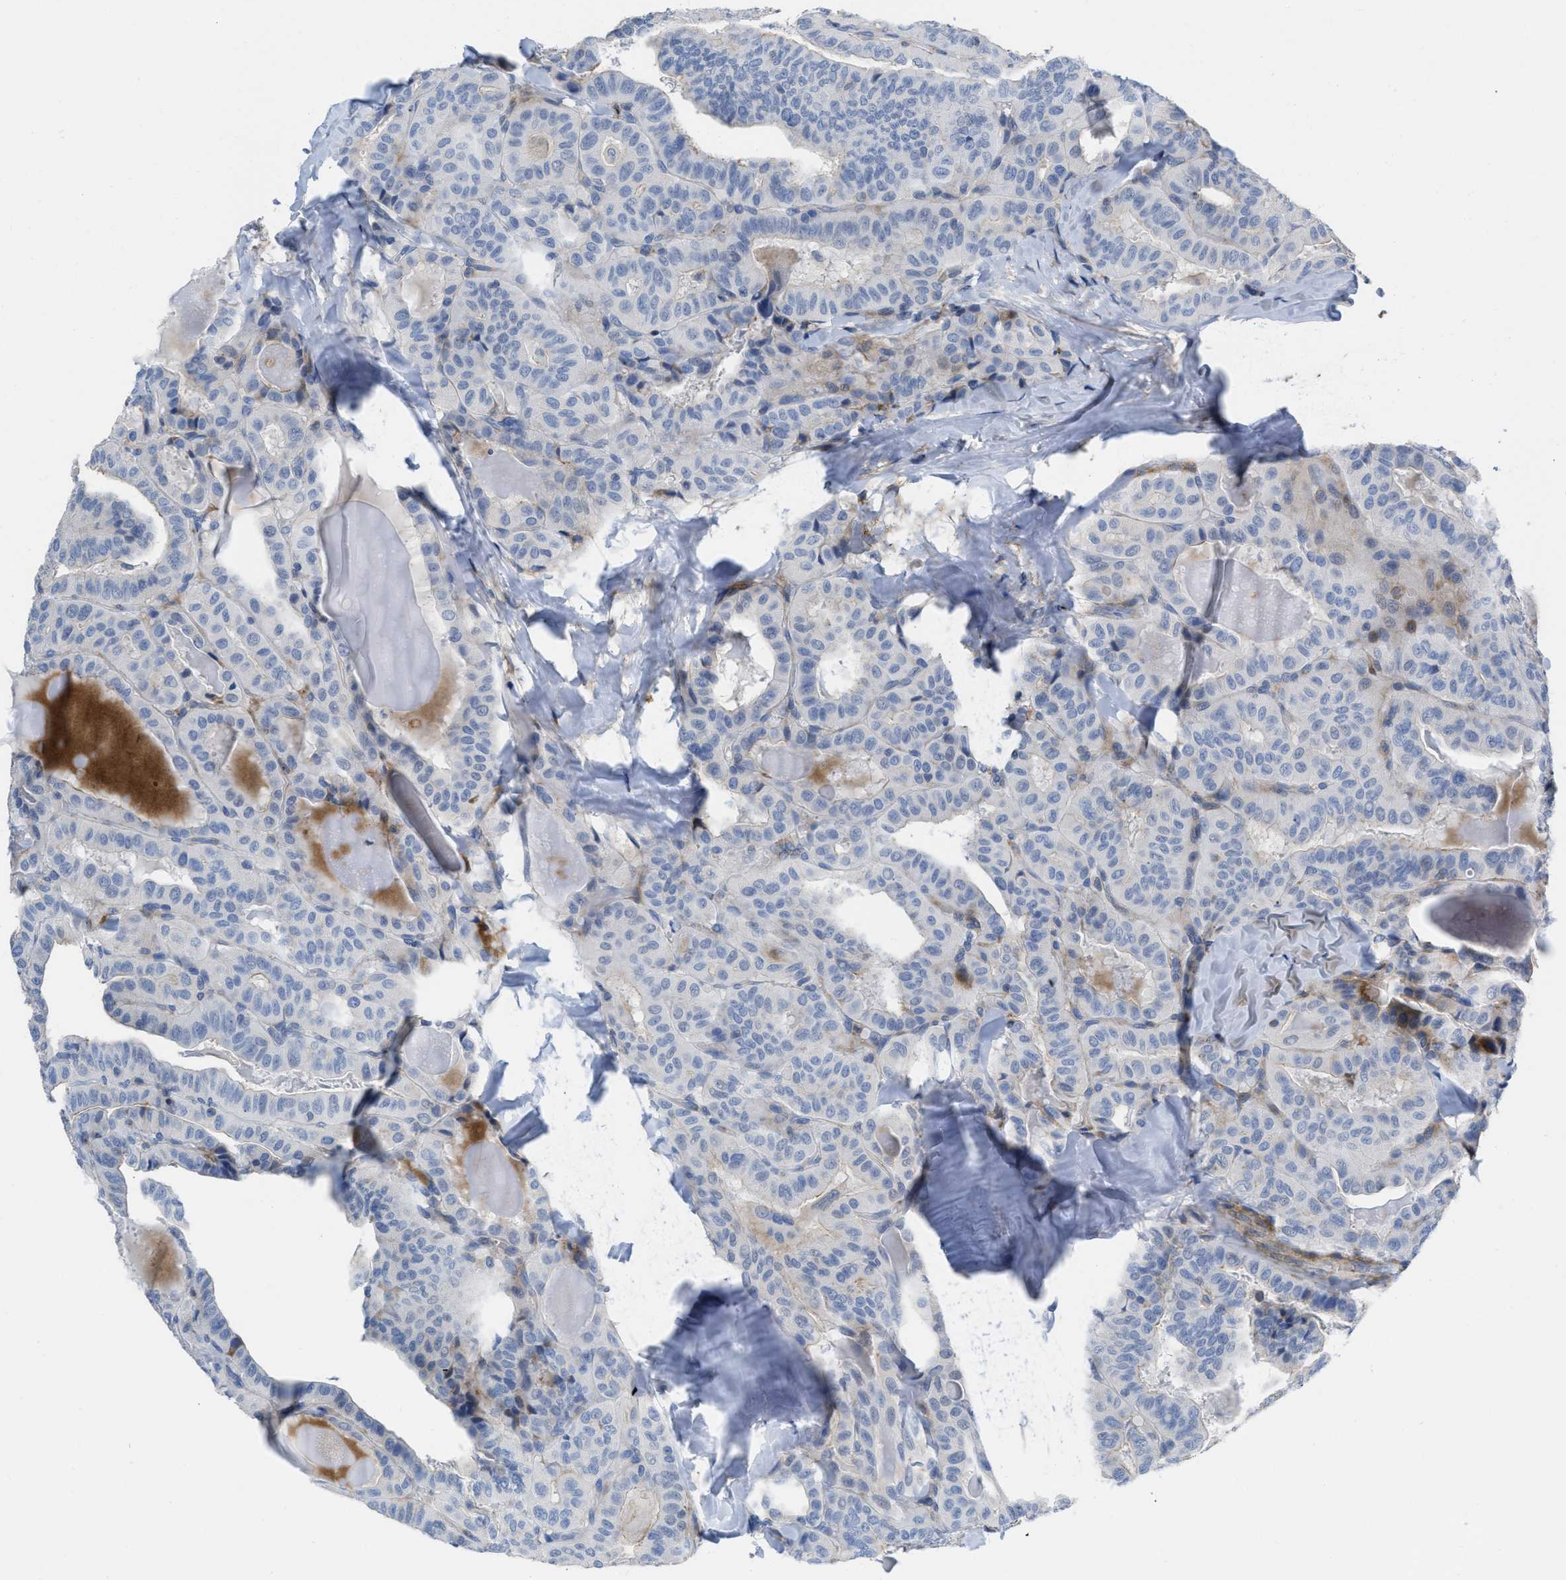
{"staining": {"intensity": "negative", "quantity": "none", "location": "none"}, "tissue": "thyroid cancer", "cell_type": "Tumor cells", "image_type": "cancer", "snomed": [{"axis": "morphology", "description": "Papillary adenocarcinoma, NOS"}, {"axis": "topography", "description": "Thyroid gland"}], "caption": "DAB (3,3'-diaminobenzidine) immunohistochemical staining of human thyroid papillary adenocarcinoma reveals no significant staining in tumor cells. (Stains: DAB IHC with hematoxylin counter stain, Microscopy: brightfield microscopy at high magnification).", "gene": "PRMT2", "patient": {"sex": "male", "age": 77}}